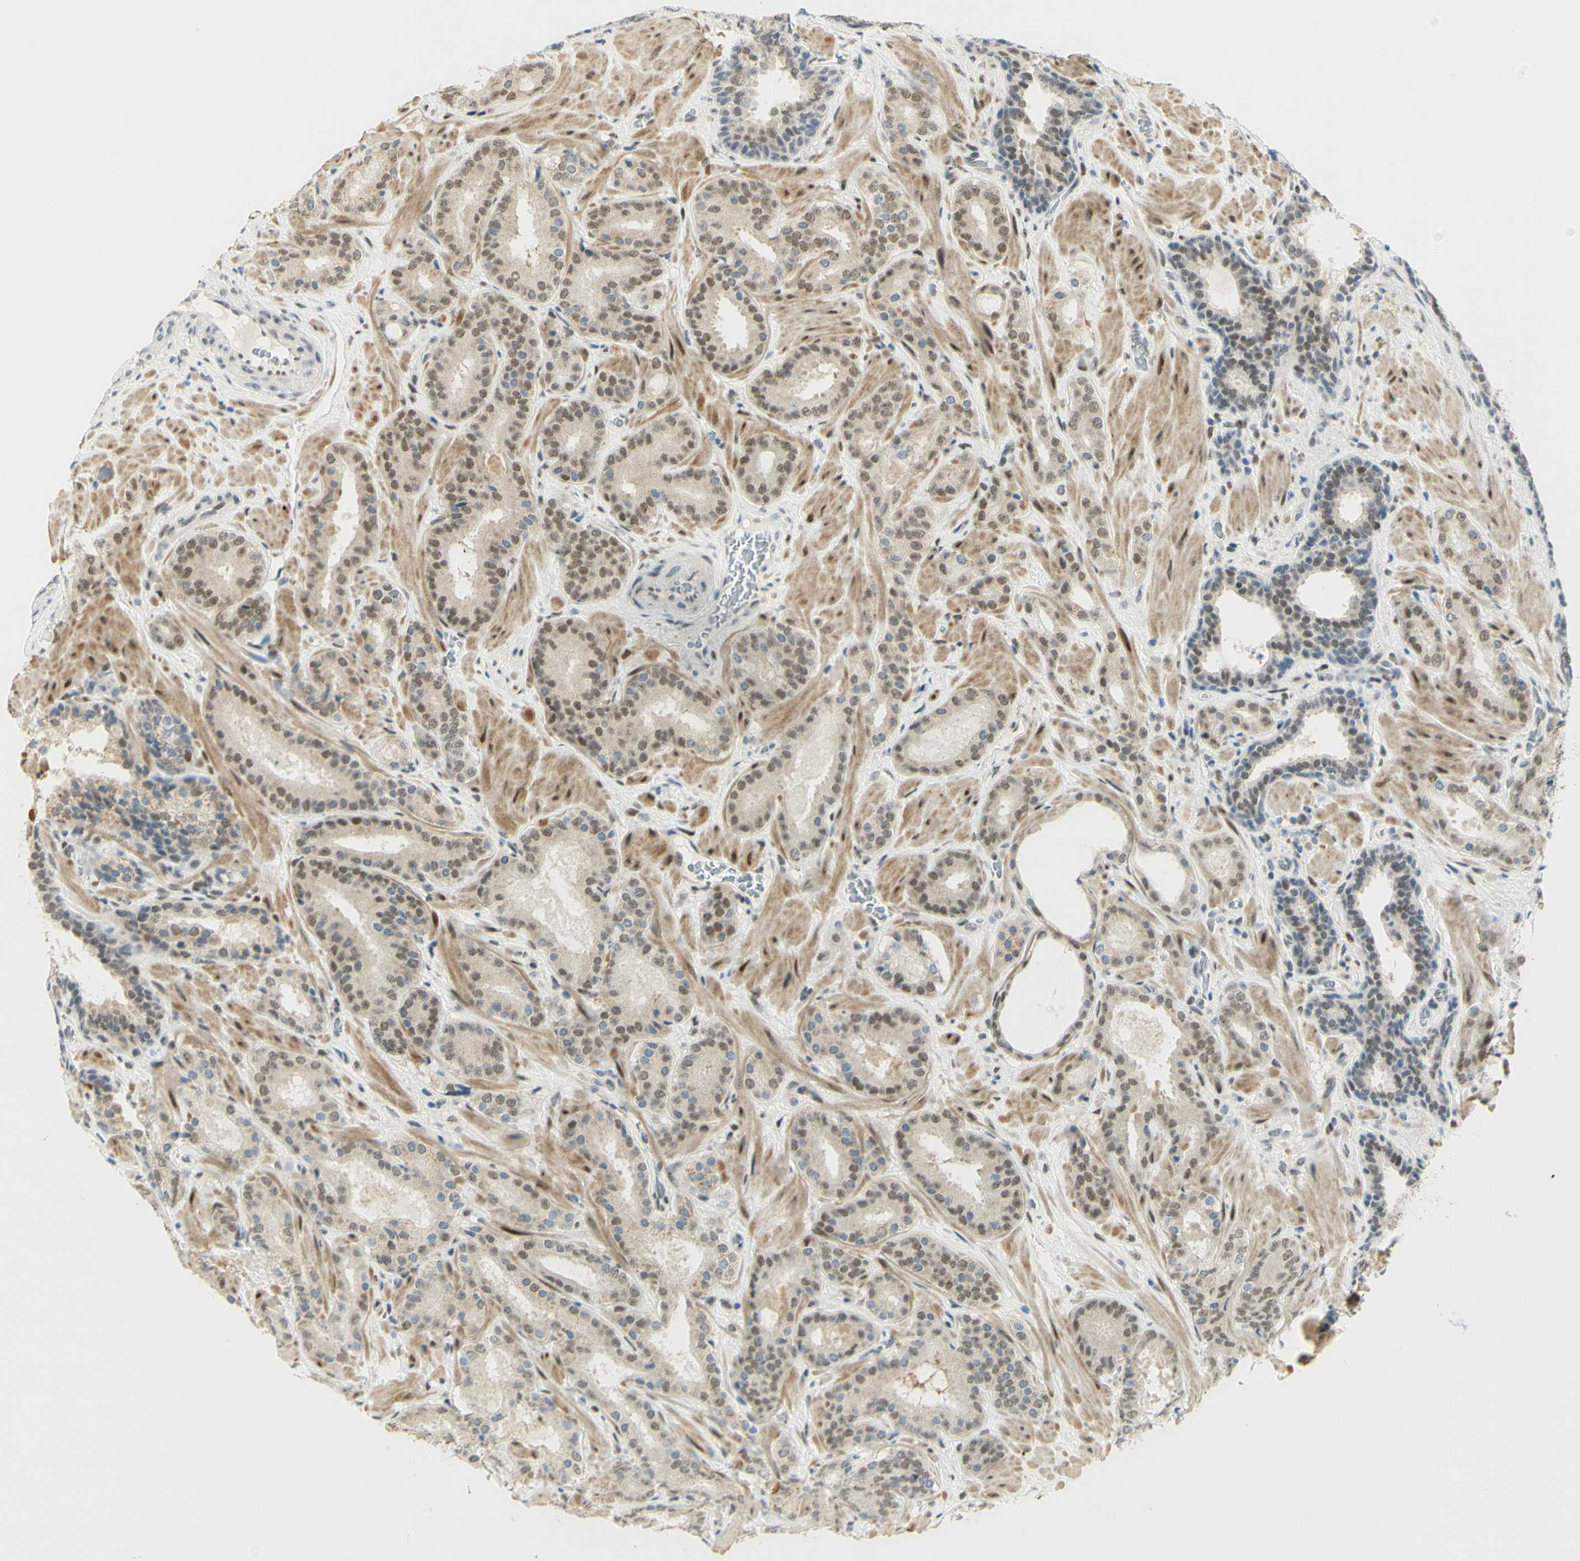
{"staining": {"intensity": "moderate", "quantity": "25%-75%", "location": "nuclear"}, "tissue": "prostate cancer", "cell_type": "Tumor cells", "image_type": "cancer", "snomed": [{"axis": "morphology", "description": "Adenocarcinoma, Low grade"}, {"axis": "topography", "description": "Prostate"}], "caption": "Protein staining exhibits moderate nuclear expression in about 25%-75% of tumor cells in prostate cancer.", "gene": "DDX1", "patient": {"sex": "male", "age": 63}}